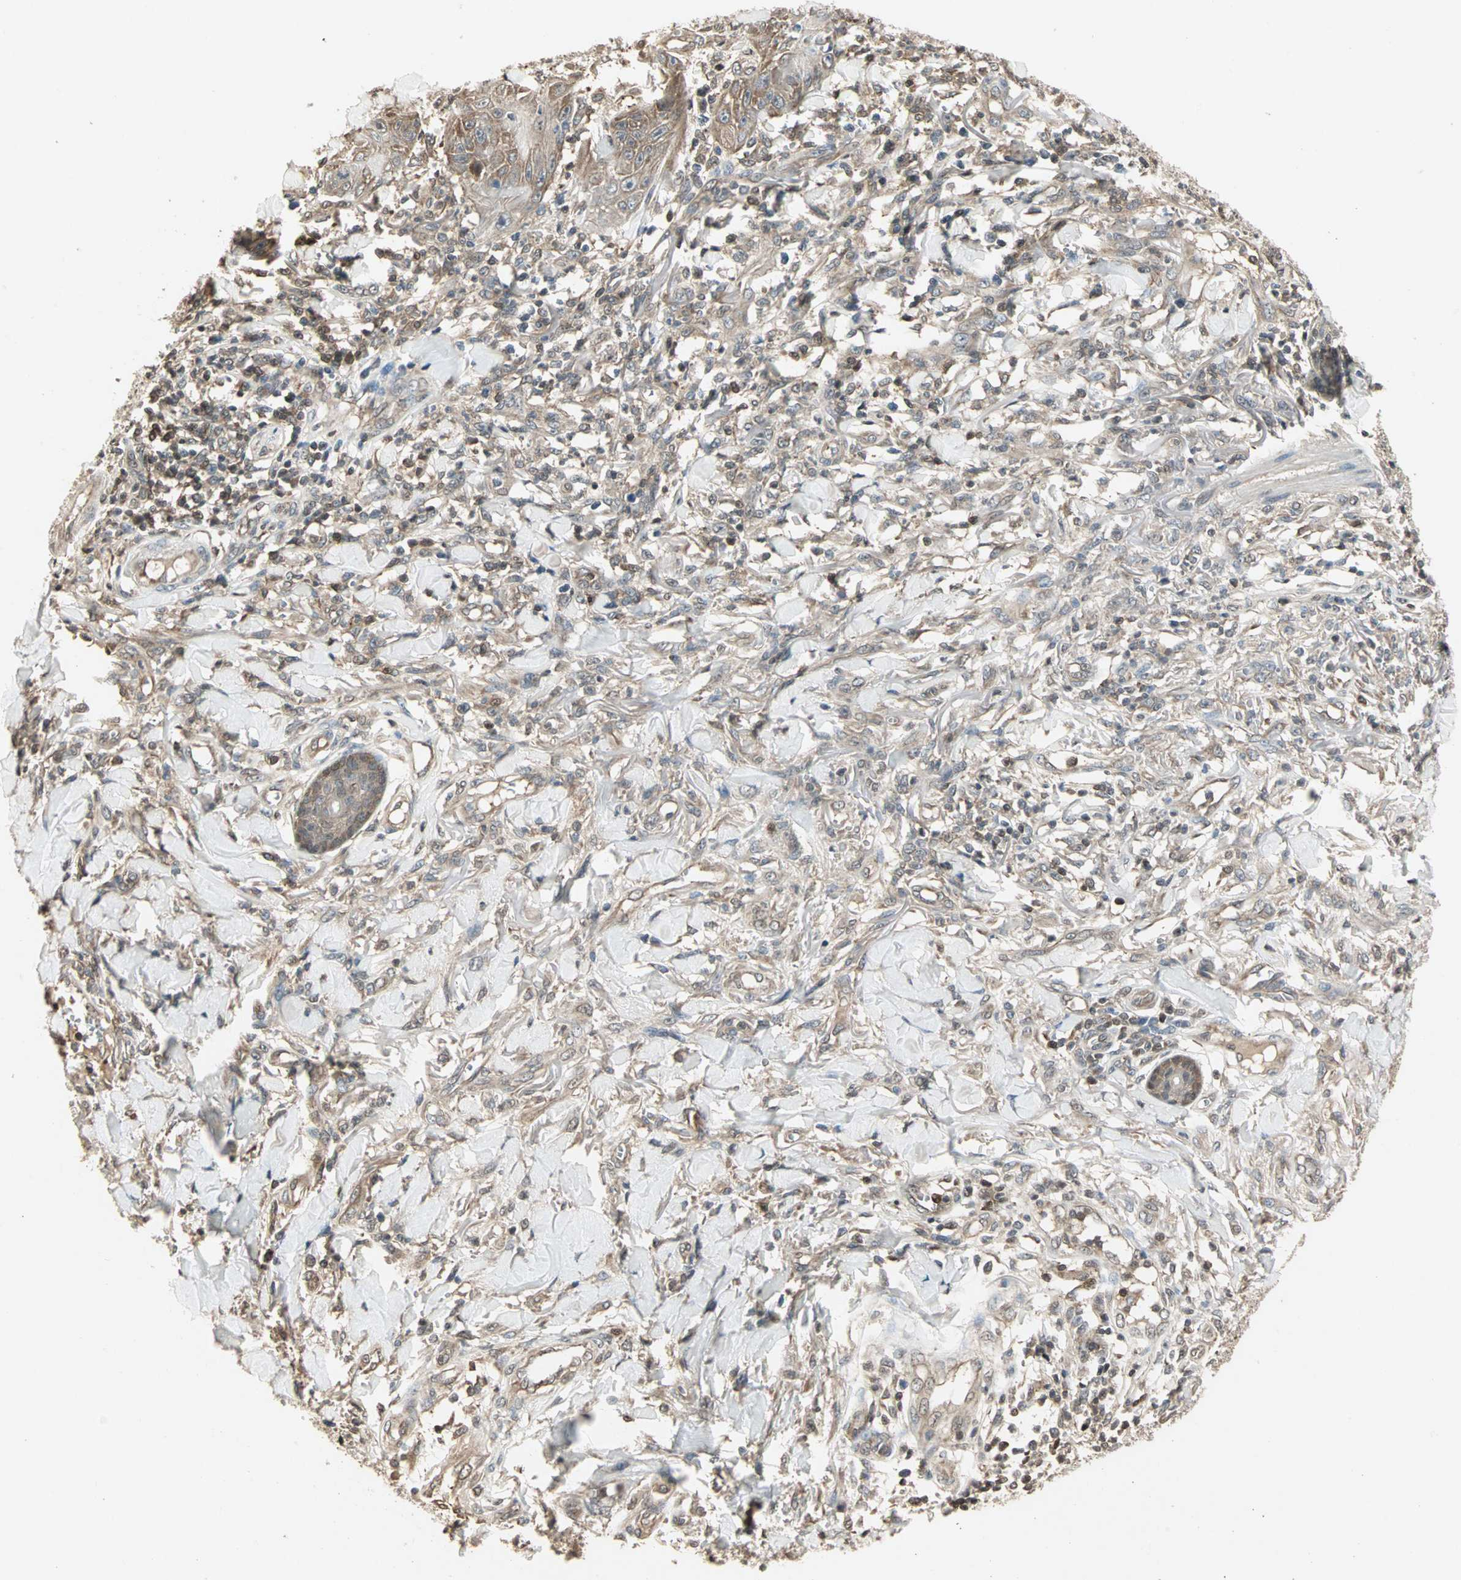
{"staining": {"intensity": "moderate", "quantity": "25%-75%", "location": "cytoplasmic/membranous"}, "tissue": "skin cancer", "cell_type": "Tumor cells", "image_type": "cancer", "snomed": [{"axis": "morphology", "description": "Squamous cell carcinoma, NOS"}, {"axis": "topography", "description": "Skin"}], "caption": "Protein analysis of squamous cell carcinoma (skin) tissue shows moderate cytoplasmic/membranous positivity in approximately 25%-75% of tumor cells.", "gene": "DRG2", "patient": {"sex": "female", "age": 78}}